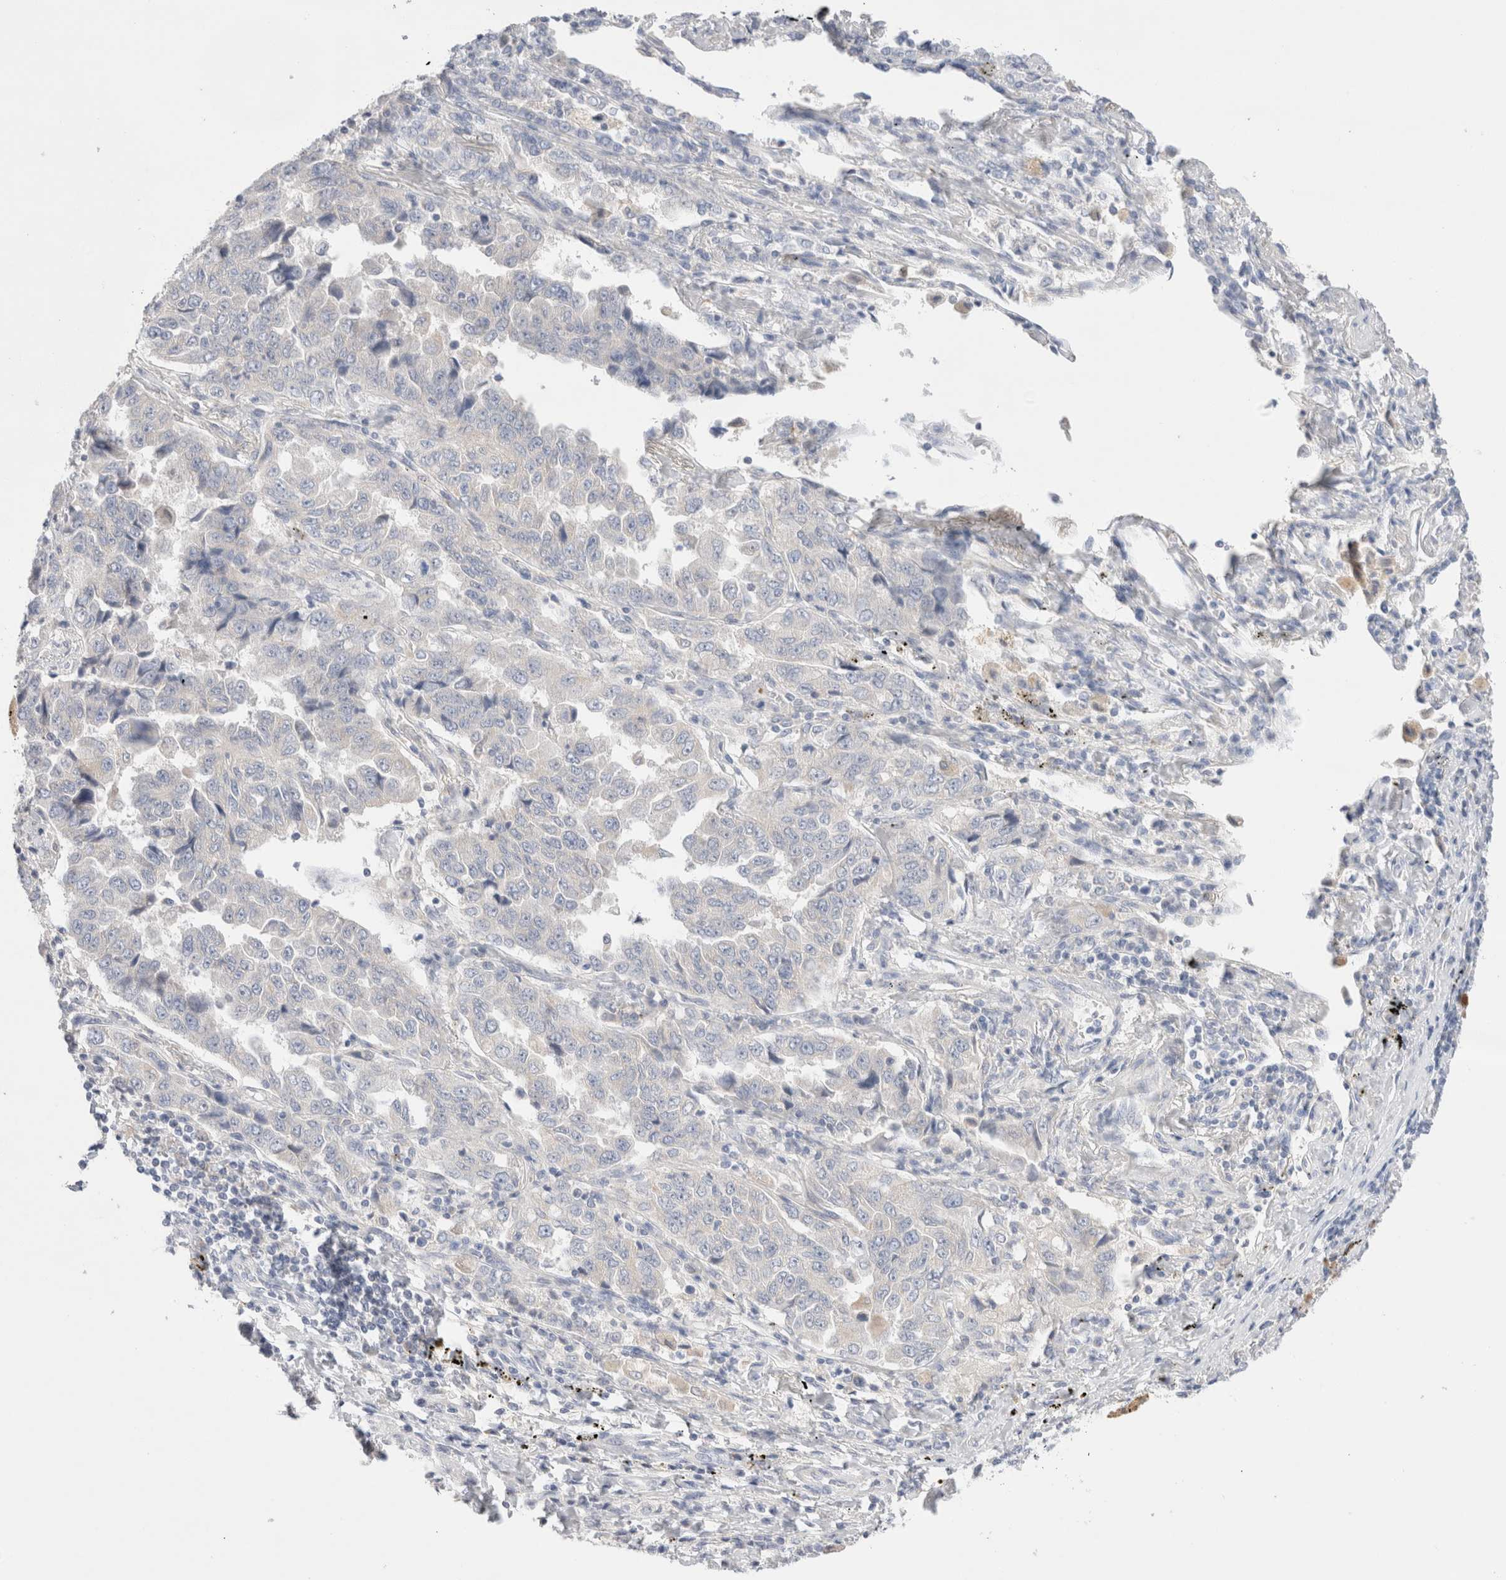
{"staining": {"intensity": "negative", "quantity": "none", "location": "none"}, "tissue": "lung cancer", "cell_type": "Tumor cells", "image_type": "cancer", "snomed": [{"axis": "morphology", "description": "Adenocarcinoma, NOS"}, {"axis": "topography", "description": "Lung"}], "caption": "IHC image of neoplastic tissue: adenocarcinoma (lung) stained with DAB exhibits no significant protein positivity in tumor cells.", "gene": "SPATA20", "patient": {"sex": "female", "age": 51}}